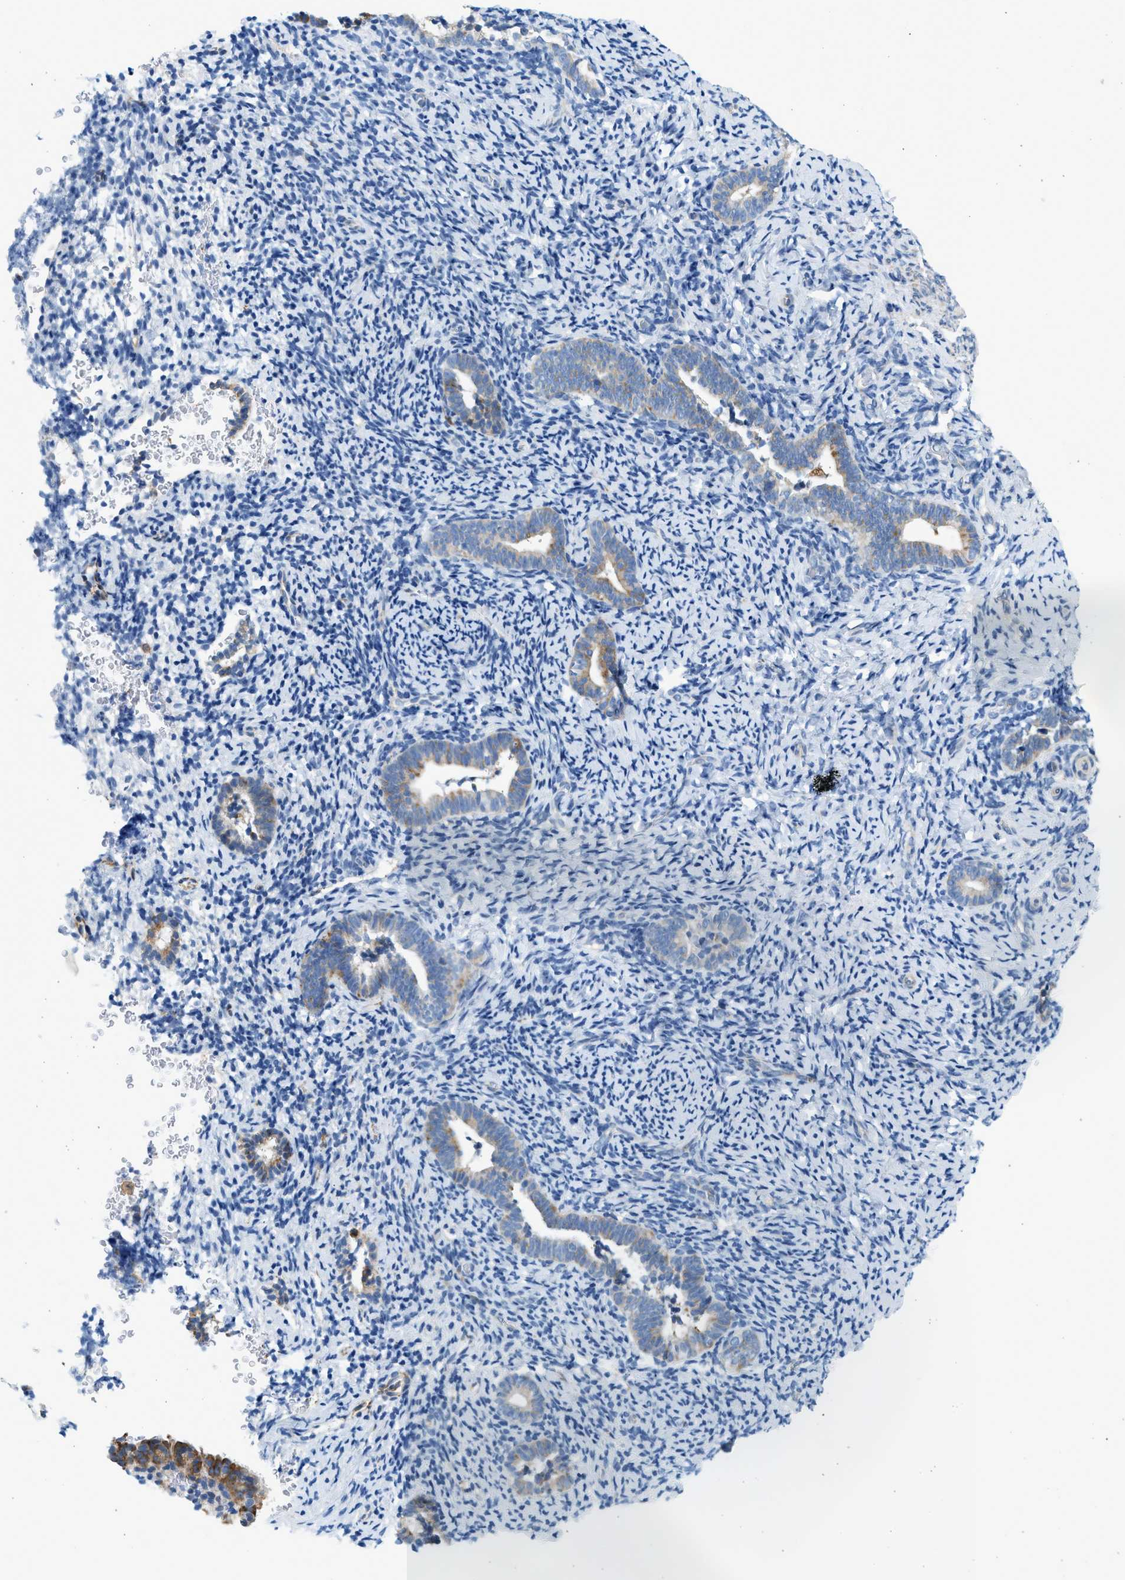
{"staining": {"intensity": "negative", "quantity": "none", "location": "none"}, "tissue": "endometrium", "cell_type": "Cells in endometrial stroma", "image_type": "normal", "snomed": [{"axis": "morphology", "description": "Normal tissue, NOS"}, {"axis": "topography", "description": "Endometrium"}], "caption": "Cells in endometrial stroma are negative for protein expression in benign human endometrium.", "gene": "CNTN6", "patient": {"sex": "female", "age": 51}}